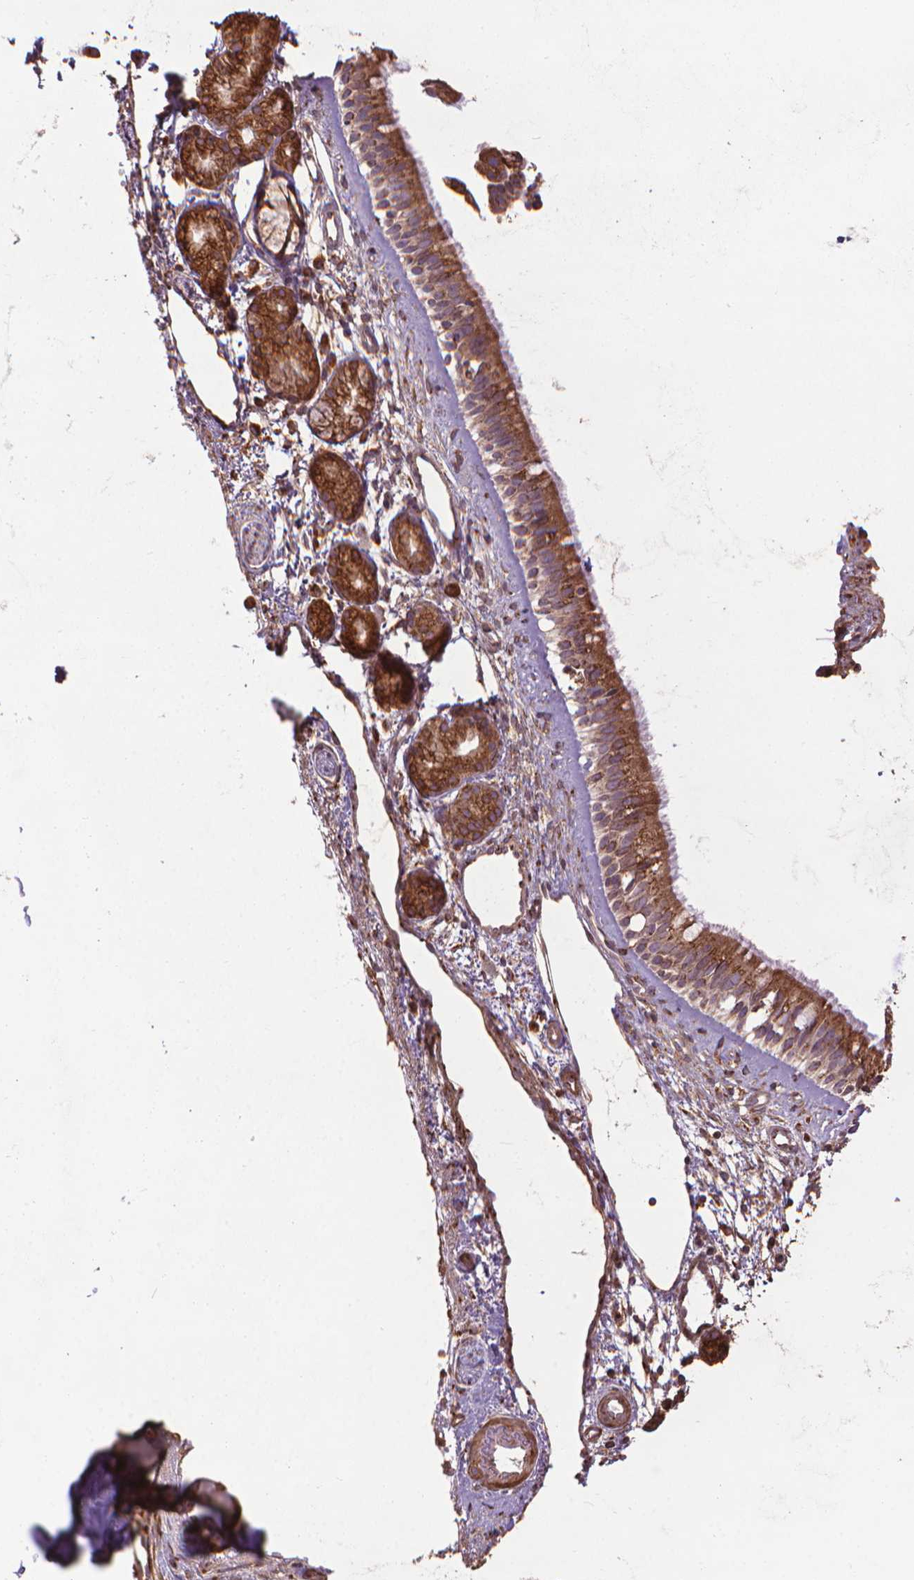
{"staining": {"intensity": "moderate", "quantity": ">75%", "location": "cytoplasmic/membranous"}, "tissue": "nasopharynx", "cell_type": "Respiratory epithelial cells", "image_type": "normal", "snomed": [{"axis": "morphology", "description": "Normal tissue, NOS"}, {"axis": "topography", "description": "Nasopharynx"}], "caption": "IHC of benign human nasopharynx demonstrates medium levels of moderate cytoplasmic/membranous staining in about >75% of respiratory epithelial cells.", "gene": "GAS1", "patient": {"sex": "female", "age": 52}}